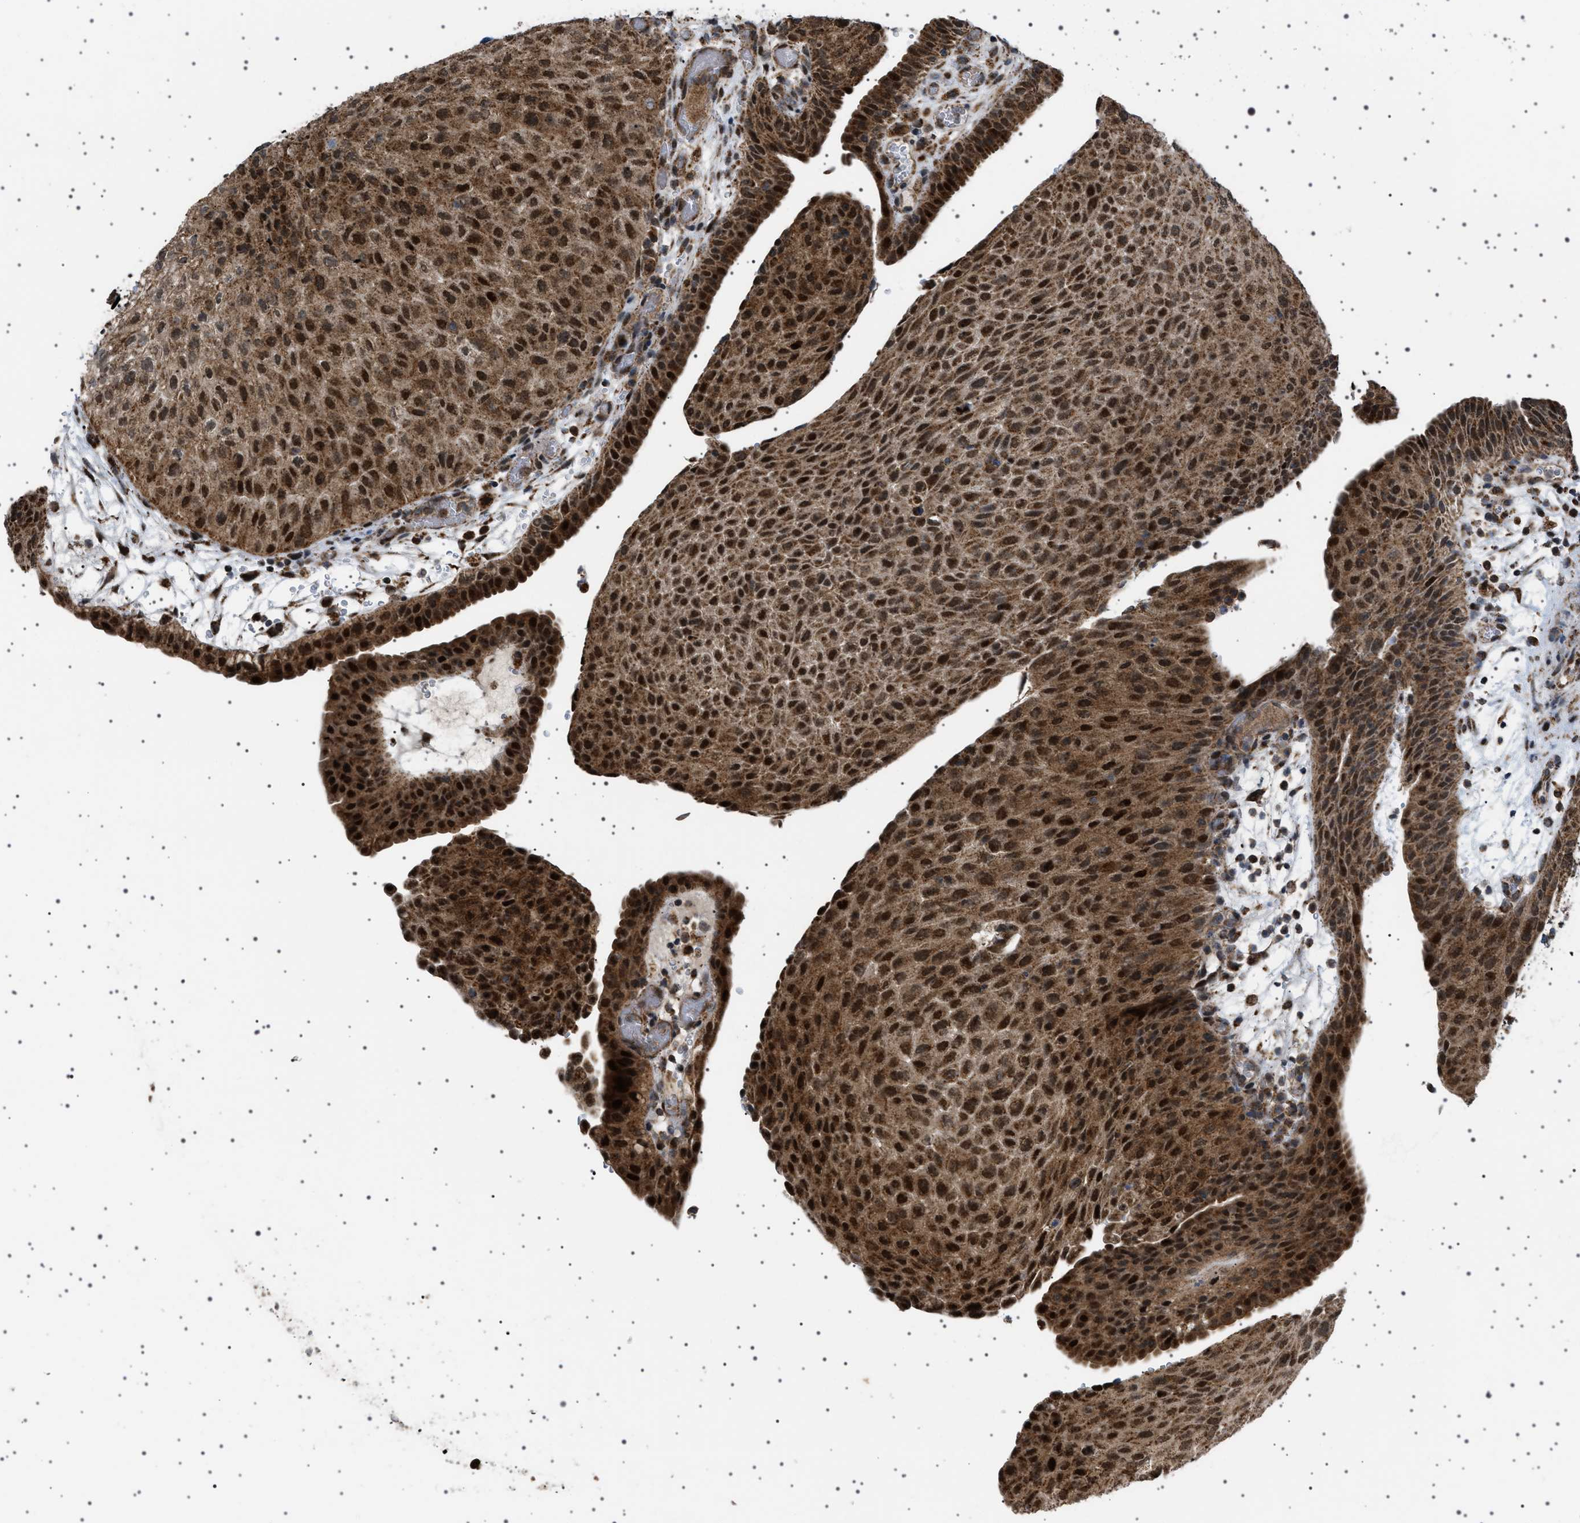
{"staining": {"intensity": "strong", "quantity": ">75%", "location": "cytoplasmic/membranous,nuclear"}, "tissue": "urothelial cancer", "cell_type": "Tumor cells", "image_type": "cancer", "snomed": [{"axis": "morphology", "description": "Urothelial carcinoma, Low grade"}, {"axis": "morphology", "description": "Urothelial carcinoma, High grade"}, {"axis": "topography", "description": "Urinary bladder"}], "caption": "Immunohistochemistry (IHC) (DAB (3,3'-diaminobenzidine)) staining of human urothelial cancer exhibits strong cytoplasmic/membranous and nuclear protein staining in about >75% of tumor cells.", "gene": "MELK", "patient": {"sex": "male", "age": 35}}